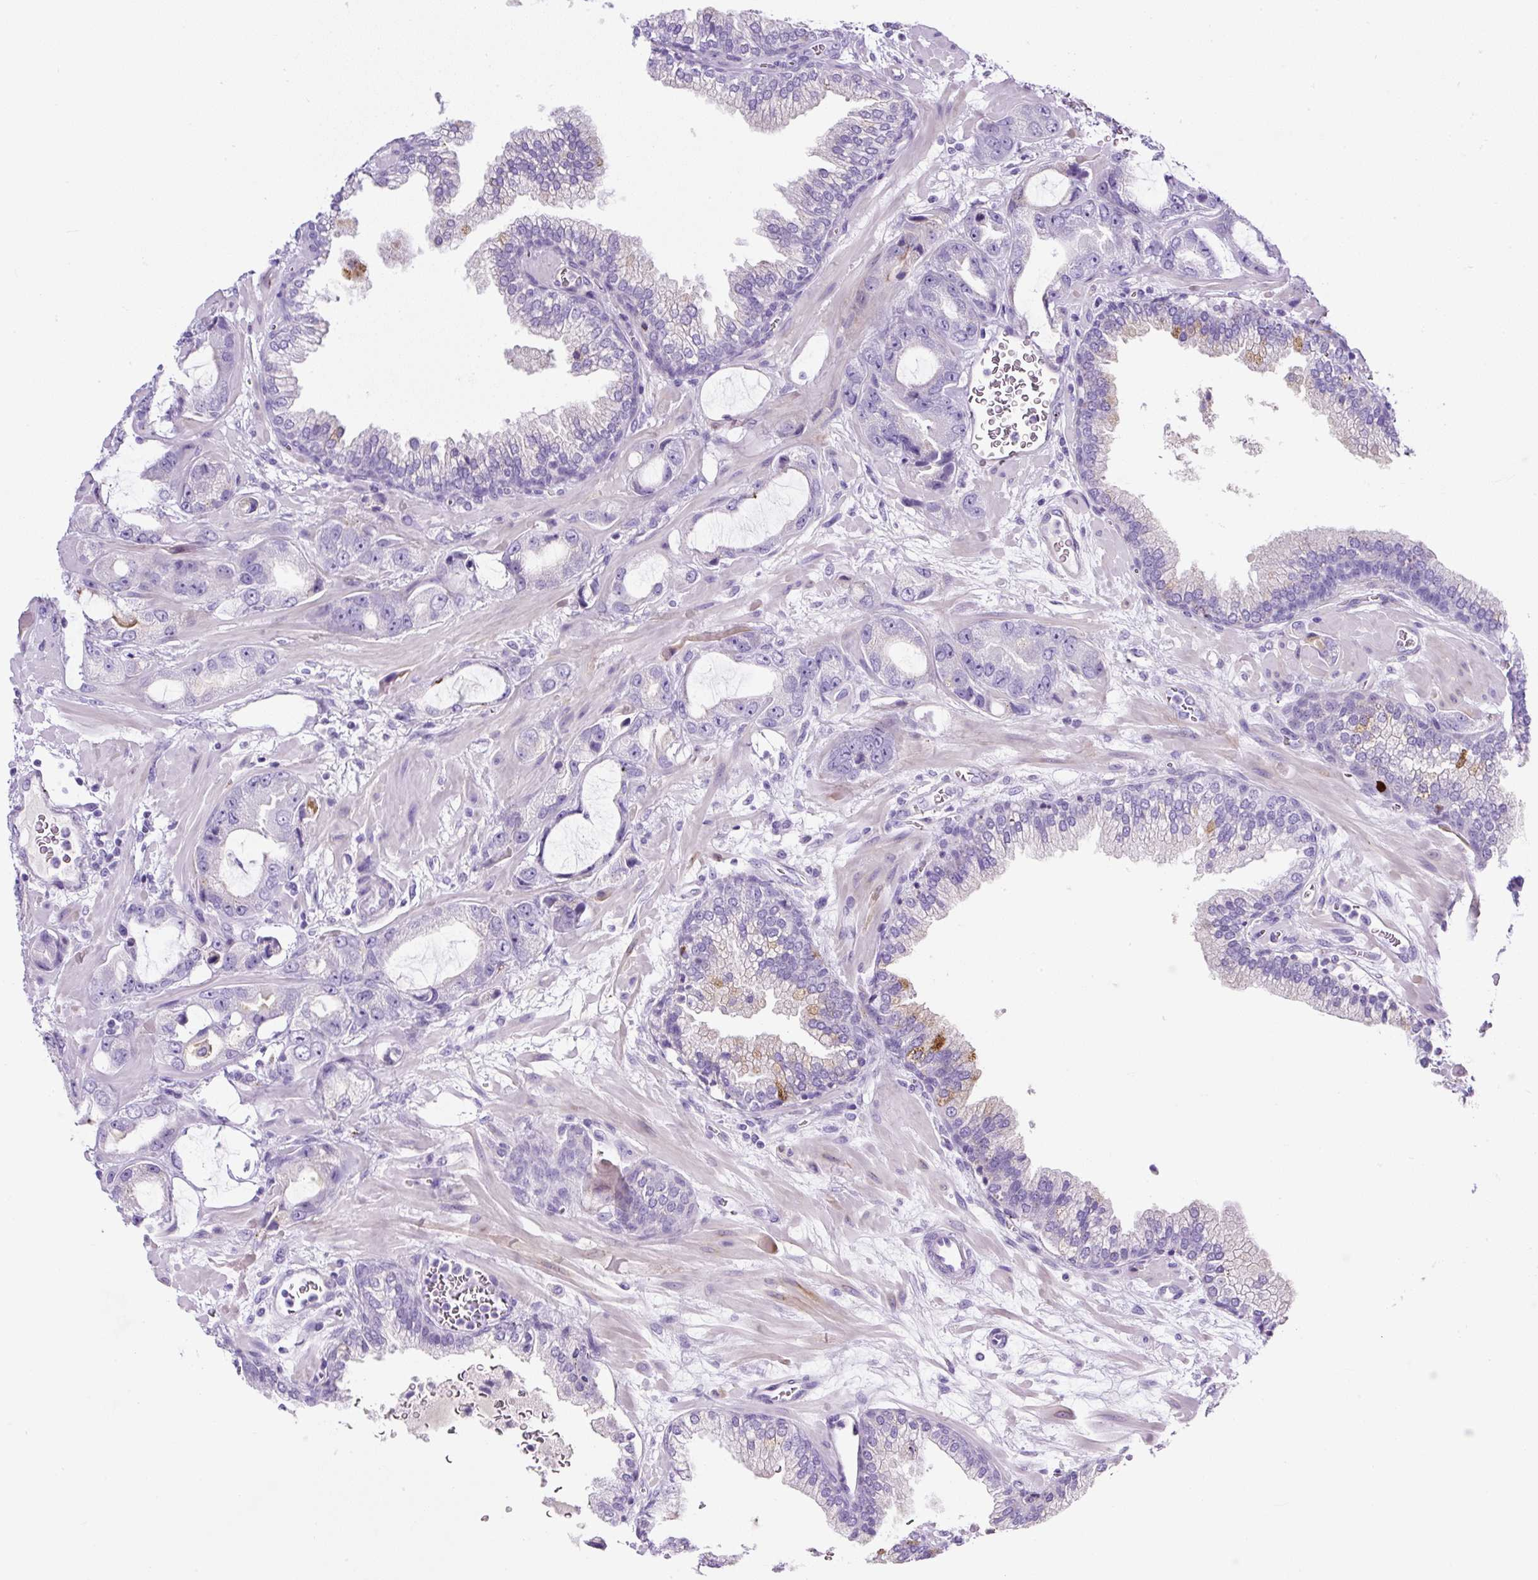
{"staining": {"intensity": "negative", "quantity": "none", "location": "none"}, "tissue": "prostate cancer", "cell_type": "Tumor cells", "image_type": "cancer", "snomed": [{"axis": "morphology", "description": "Adenocarcinoma, High grade"}, {"axis": "topography", "description": "Prostate"}], "caption": "DAB (3,3'-diaminobenzidine) immunohistochemical staining of prostate cancer (high-grade adenocarcinoma) shows no significant positivity in tumor cells.", "gene": "TMEM200B", "patient": {"sex": "male", "age": 68}}